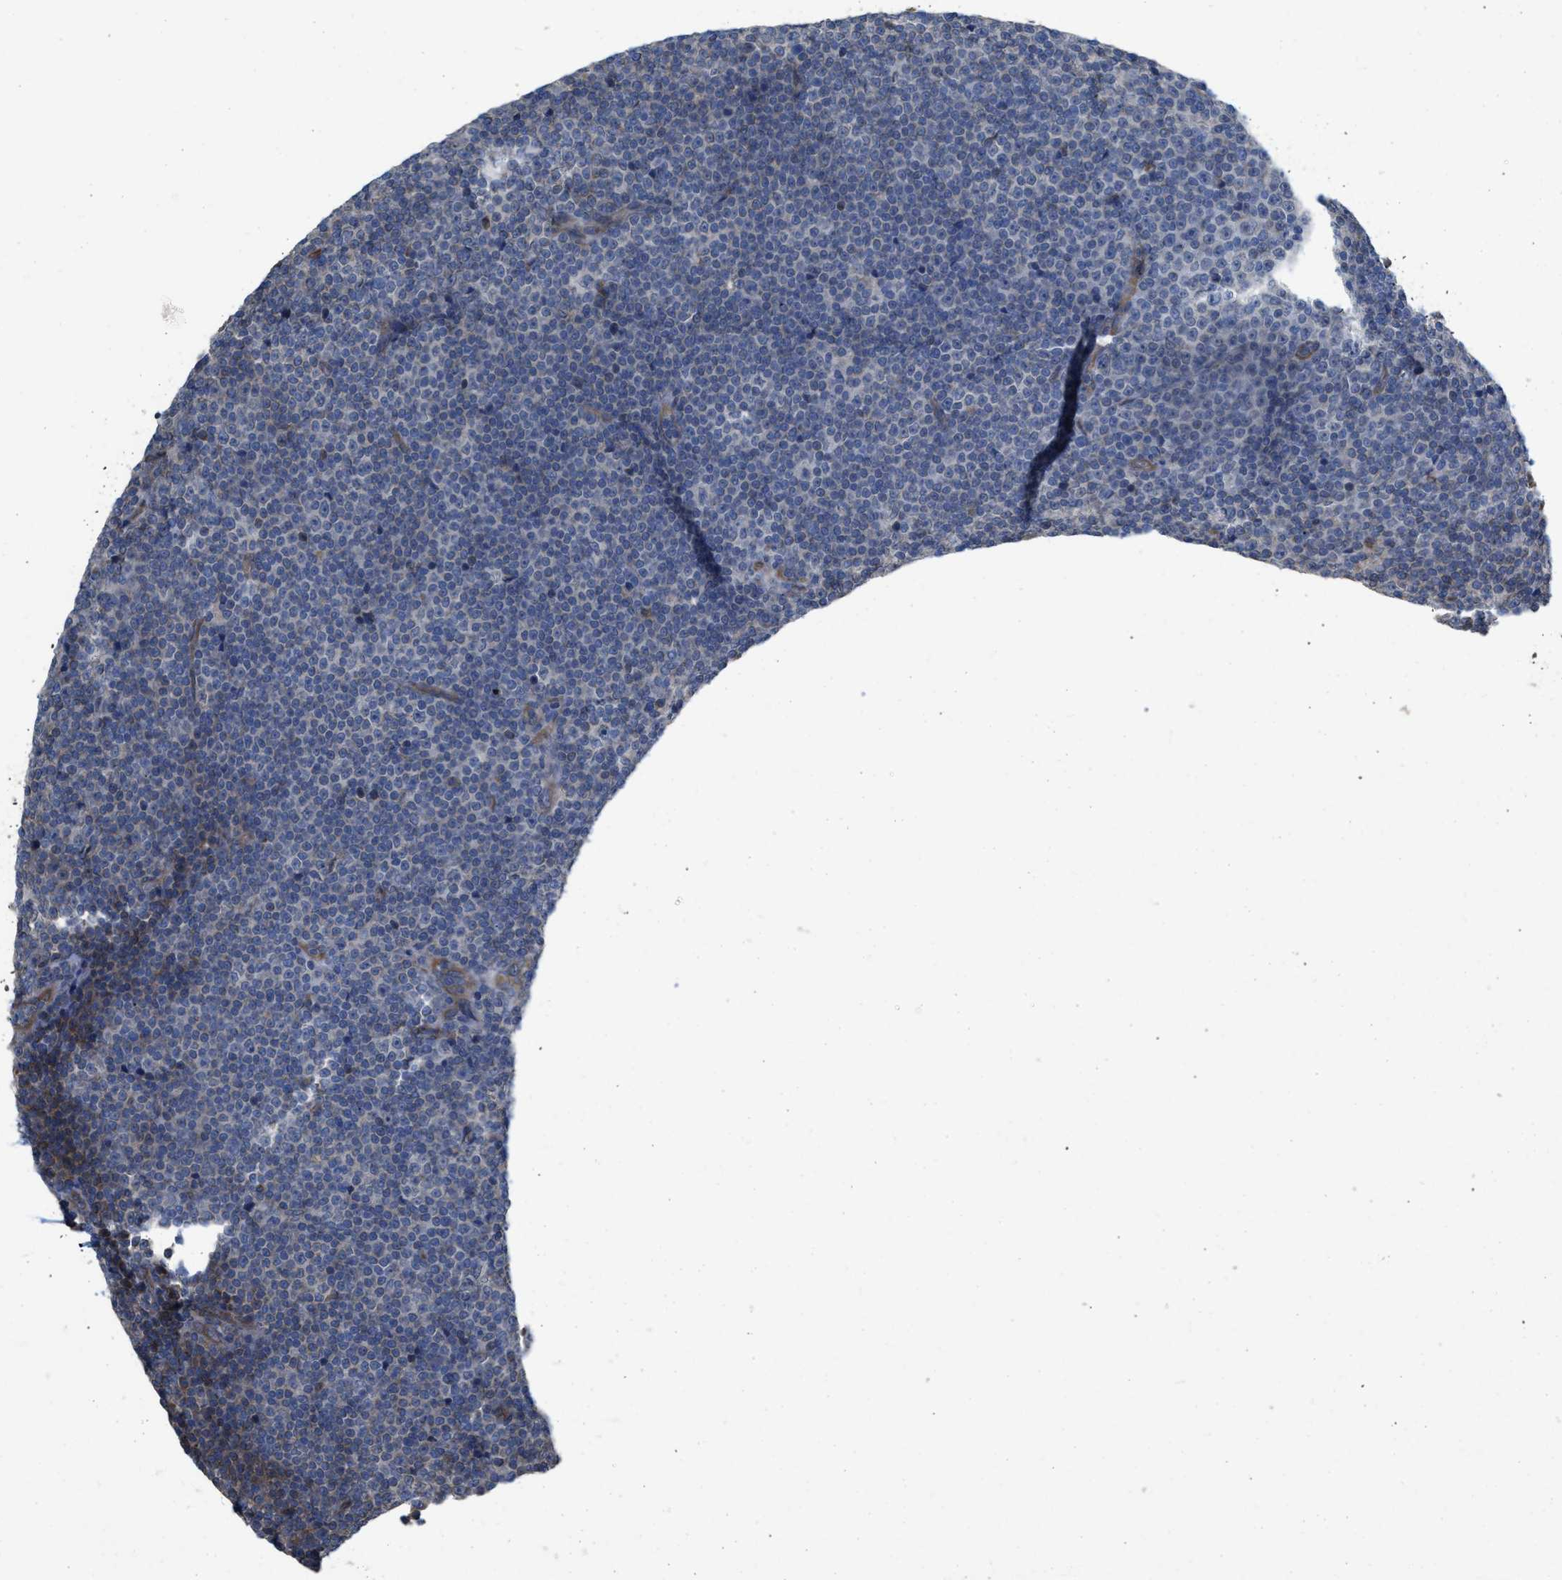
{"staining": {"intensity": "negative", "quantity": "none", "location": "none"}, "tissue": "lymphoma", "cell_type": "Tumor cells", "image_type": "cancer", "snomed": [{"axis": "morphology", "description": "Malignant lymphoma, non-Hodgkin's type, Low grade"}, {"axis": "topography", "description": "Lymph node"}], "caption": "Immunohistochemical staining of human lymphoma demonstrates no significant expression in tumor cells.", "gene": "SLC4A11", "patient": {"sex": "female", "age": 67}}